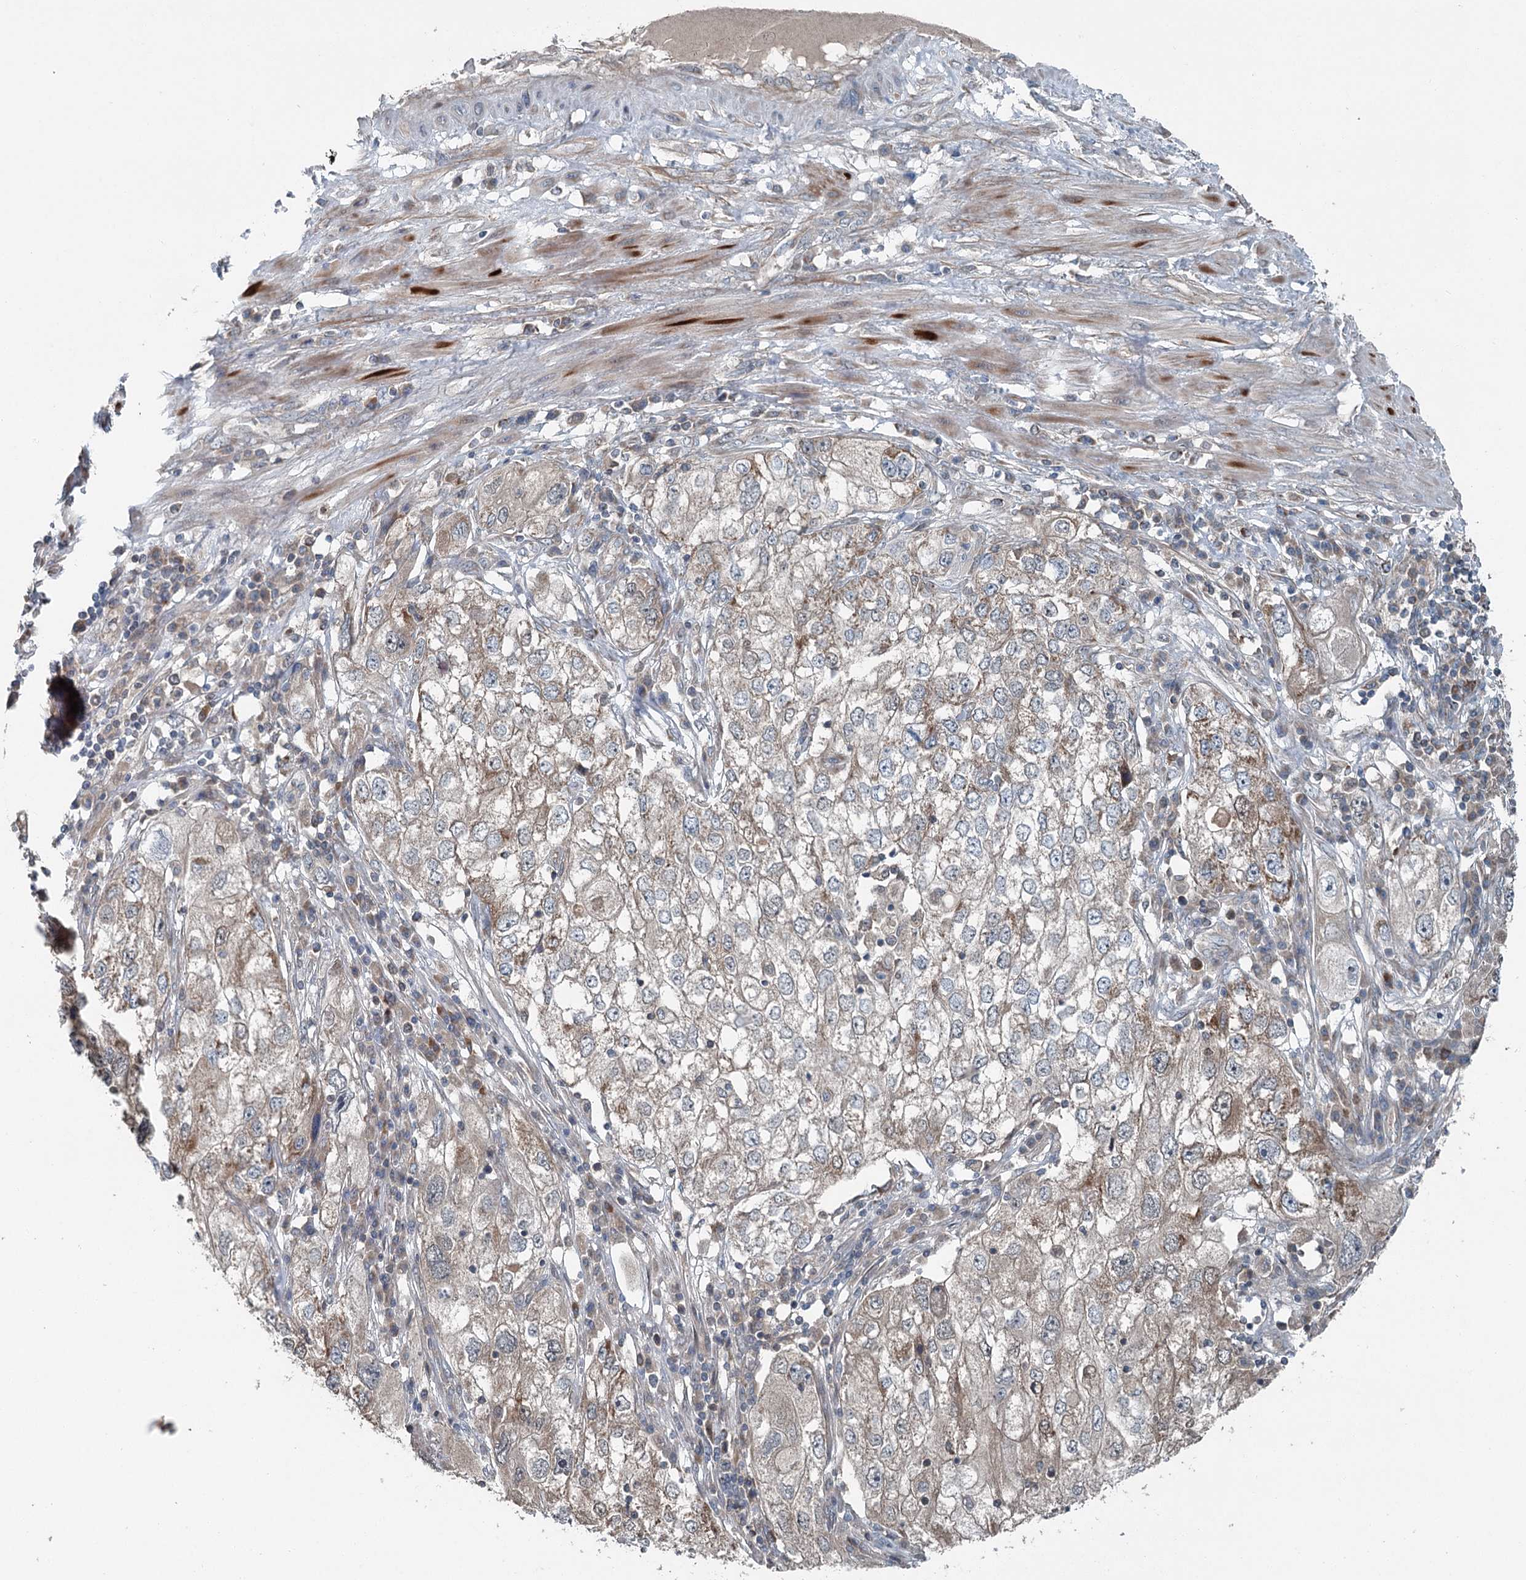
{"staining": {"intensity": "moderate", "quantity": "25%-75%", "location": "cytoplasmic/membranous"}, "tissue": "endometrial cancer", "cell_type": "Tumor cells", "image_type": "cancer", "snomed": [{"axis": "morphology", "description": "Adenocarcinoma, NOS"}, {"axis": "topography", "description": "Endometrium"}], "caption": "About 25%-75% of tumor cells in human endometrial cancer (adenocarcinoma) exhibit moderate cytoplasmic/membranous protein staining as visualized by brown immunohistochemical staining.", "gene": "CHCHD5", "patient": {"sex": "female", "age": 49}}